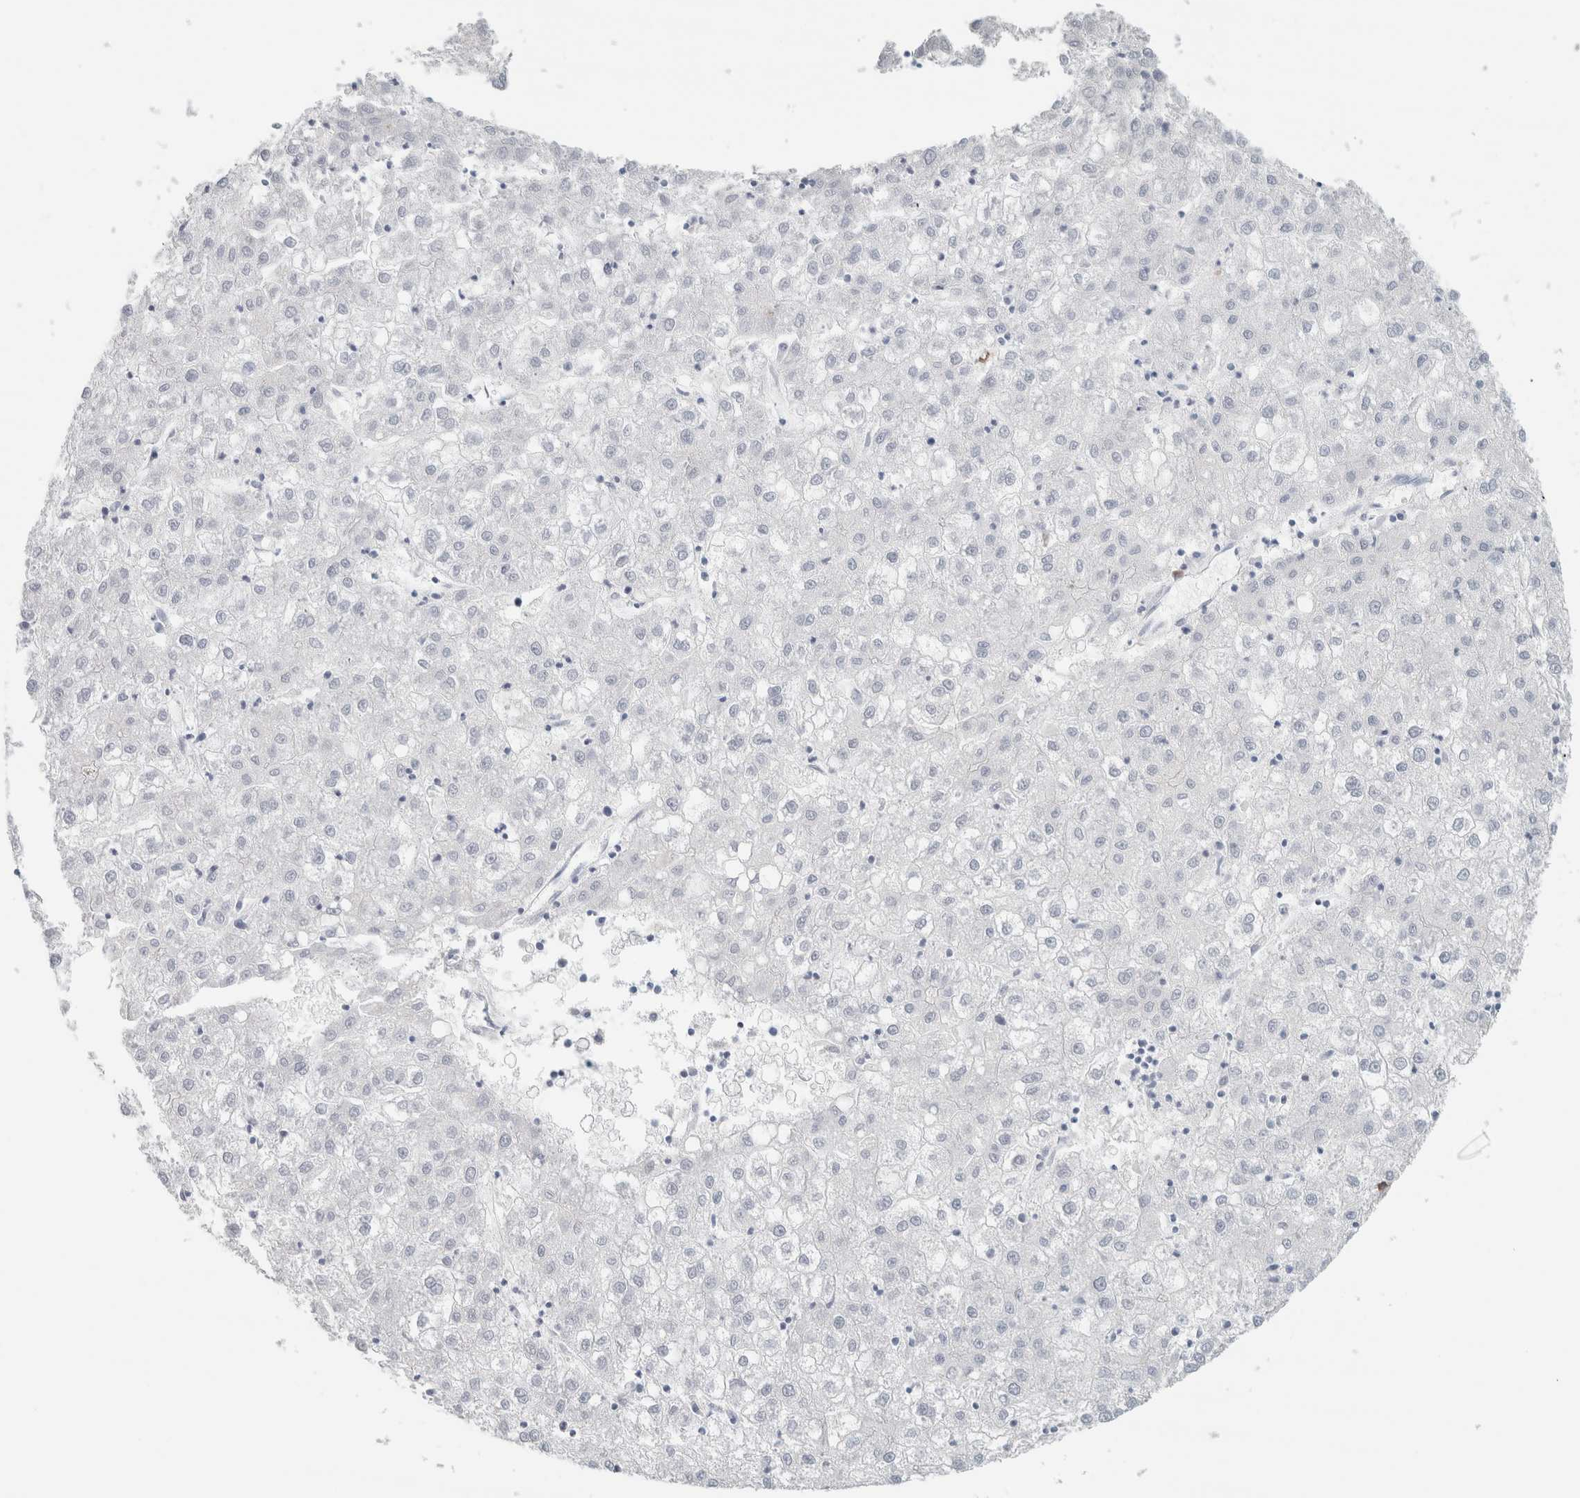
{"staining": {"intensity": "negative", "quantity": "none", "location": "none"}, "tissue": "liver cancer", "cell_type": "Tumor cells", "image_type": "cancer", "snomed": [{"axis": "morphology", "description": "Carcinoma, Hepatocellular, NOS"}, {"axis": "topography", "description": "Liver"}], "caption": "A histopathology image of human liver hepatocellular carcinoma is negative for staining in tumor cells.", "gene": "IL6", "patient": {"sex": "male", "age": 72}}